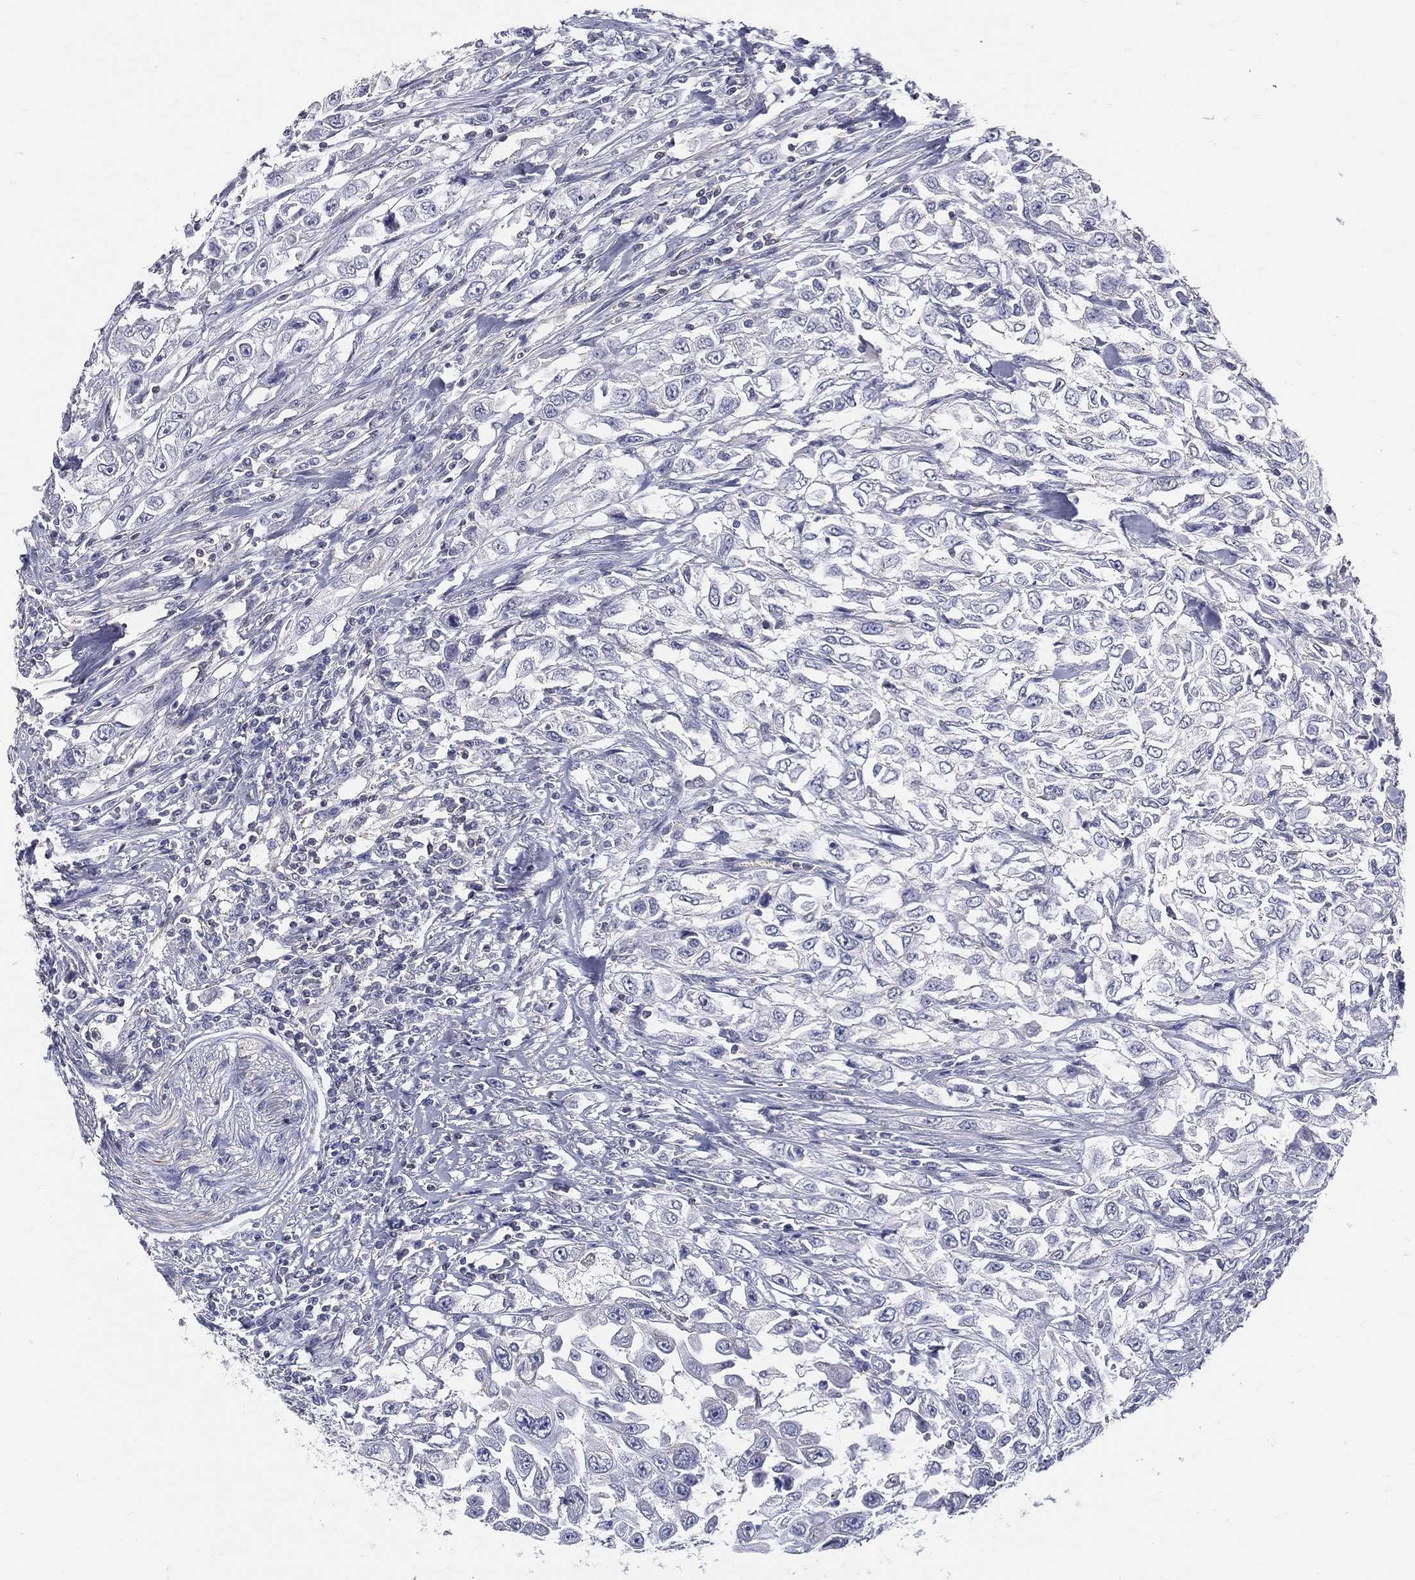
{"staining": {"intensity": "negative", "quantity": "none", "location": "none"}, "tissue": "urothelial cancer", "cell_type": "Tumor cells", "image_type": "cancer", "snomed": [{"axis": "morphology", "description": "Urothelial carcinoma, High grade"}, {"axis": "topography", "description": "Urinary bladder"}], "caption": "The micrograph displays no staining of tumor cells in urothelial carcinoma (high-grade).", "gene": "ETNPPL", "patient": {"sex": "female", "age": 56}}